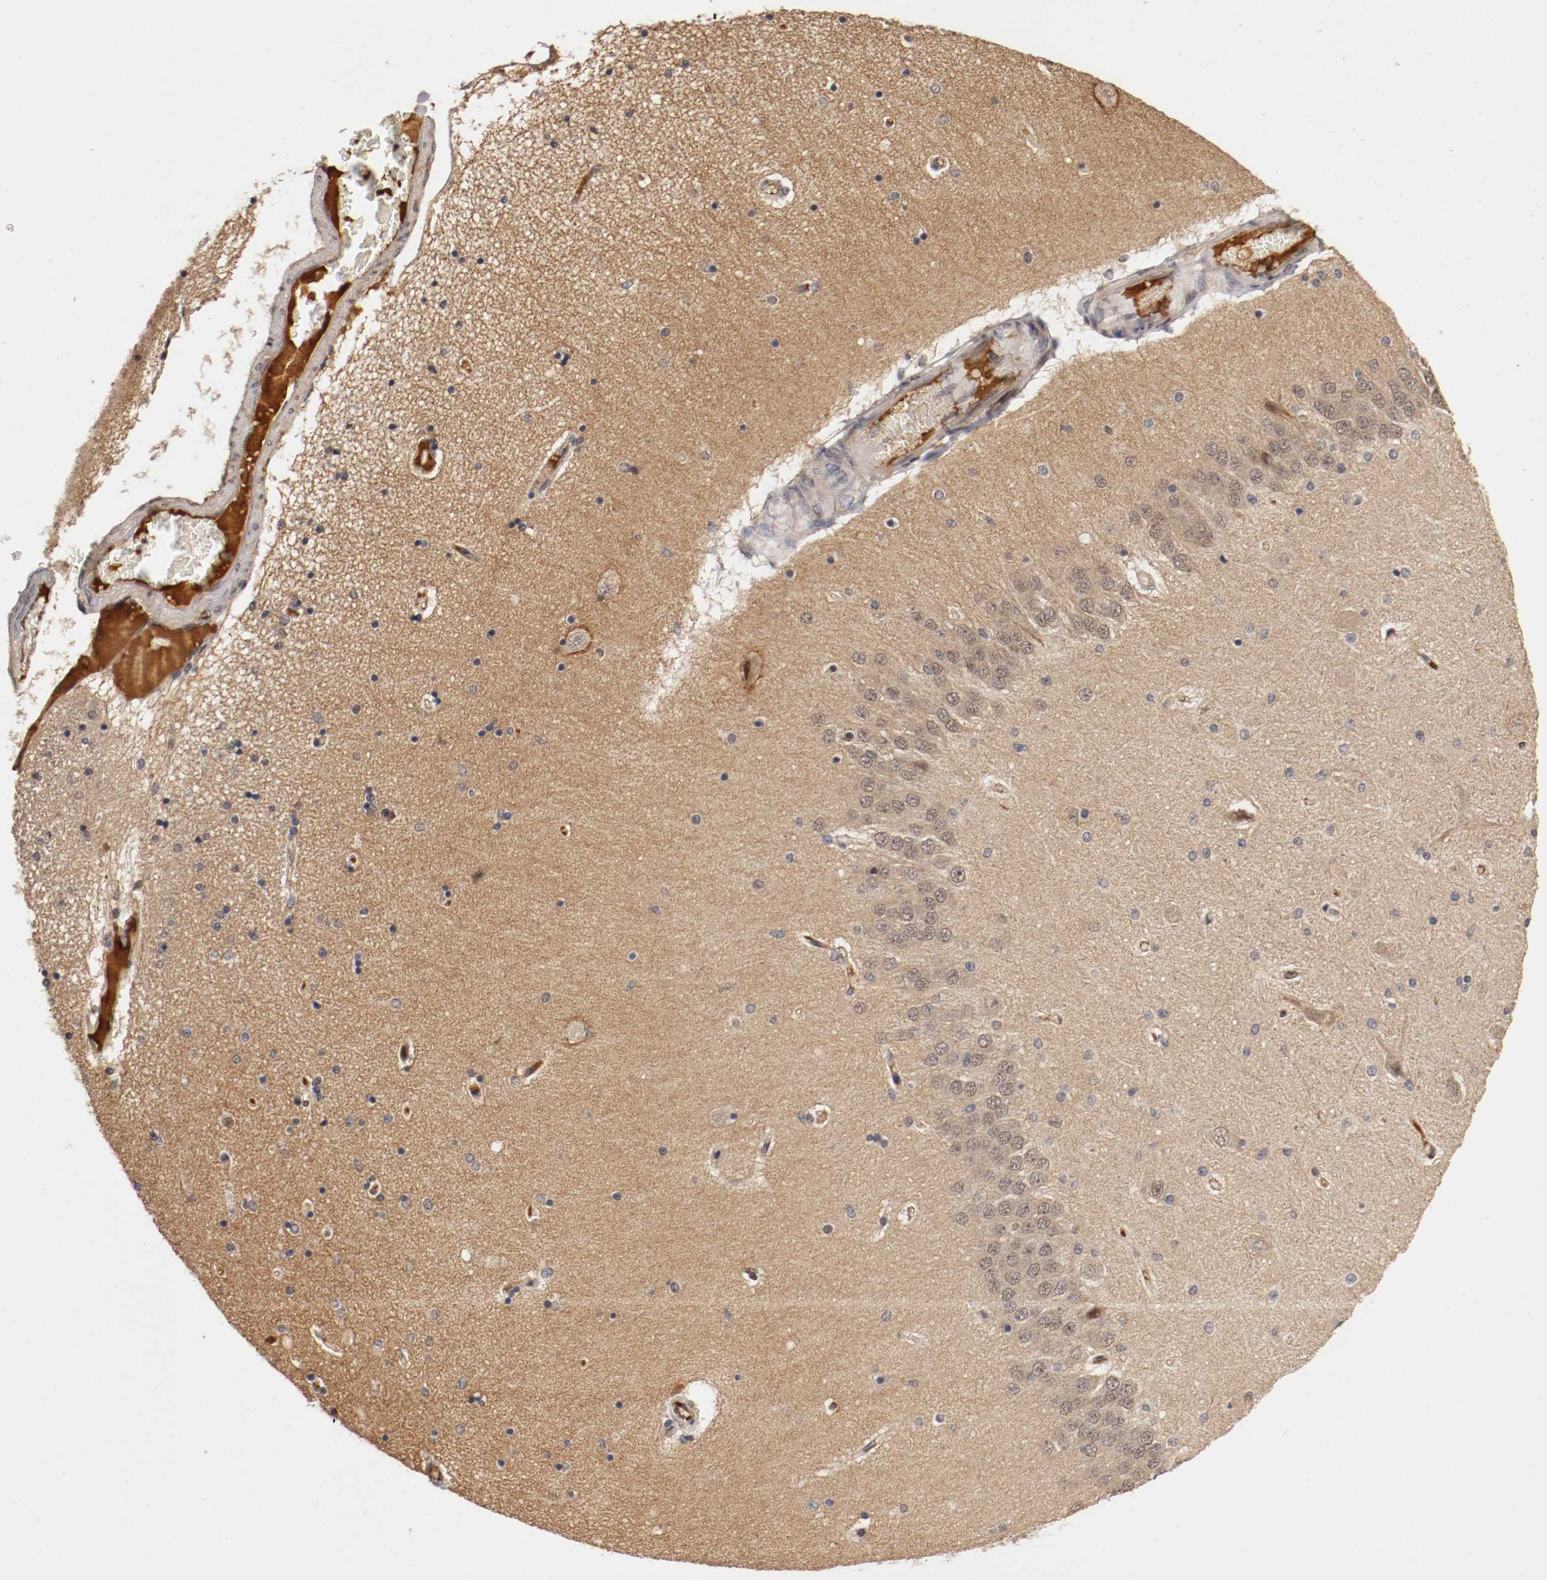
{"staining": {"intensity": "negative", "quantity": "none", "location": "none"}, "tissue": "hippocampus", "cell_type": "Glial cells", "image_type": "normal", "snomed": [{"axis": "morphology", "description": "Normal tissue, NOS"}, {"axis": "topography", "description": "Hippocampus"}], "caption": "Glial cells show no significant positivity in benign hippocampus.", "gene": "DNMT3B", "patient": {"sex": "female", "age": 54}}